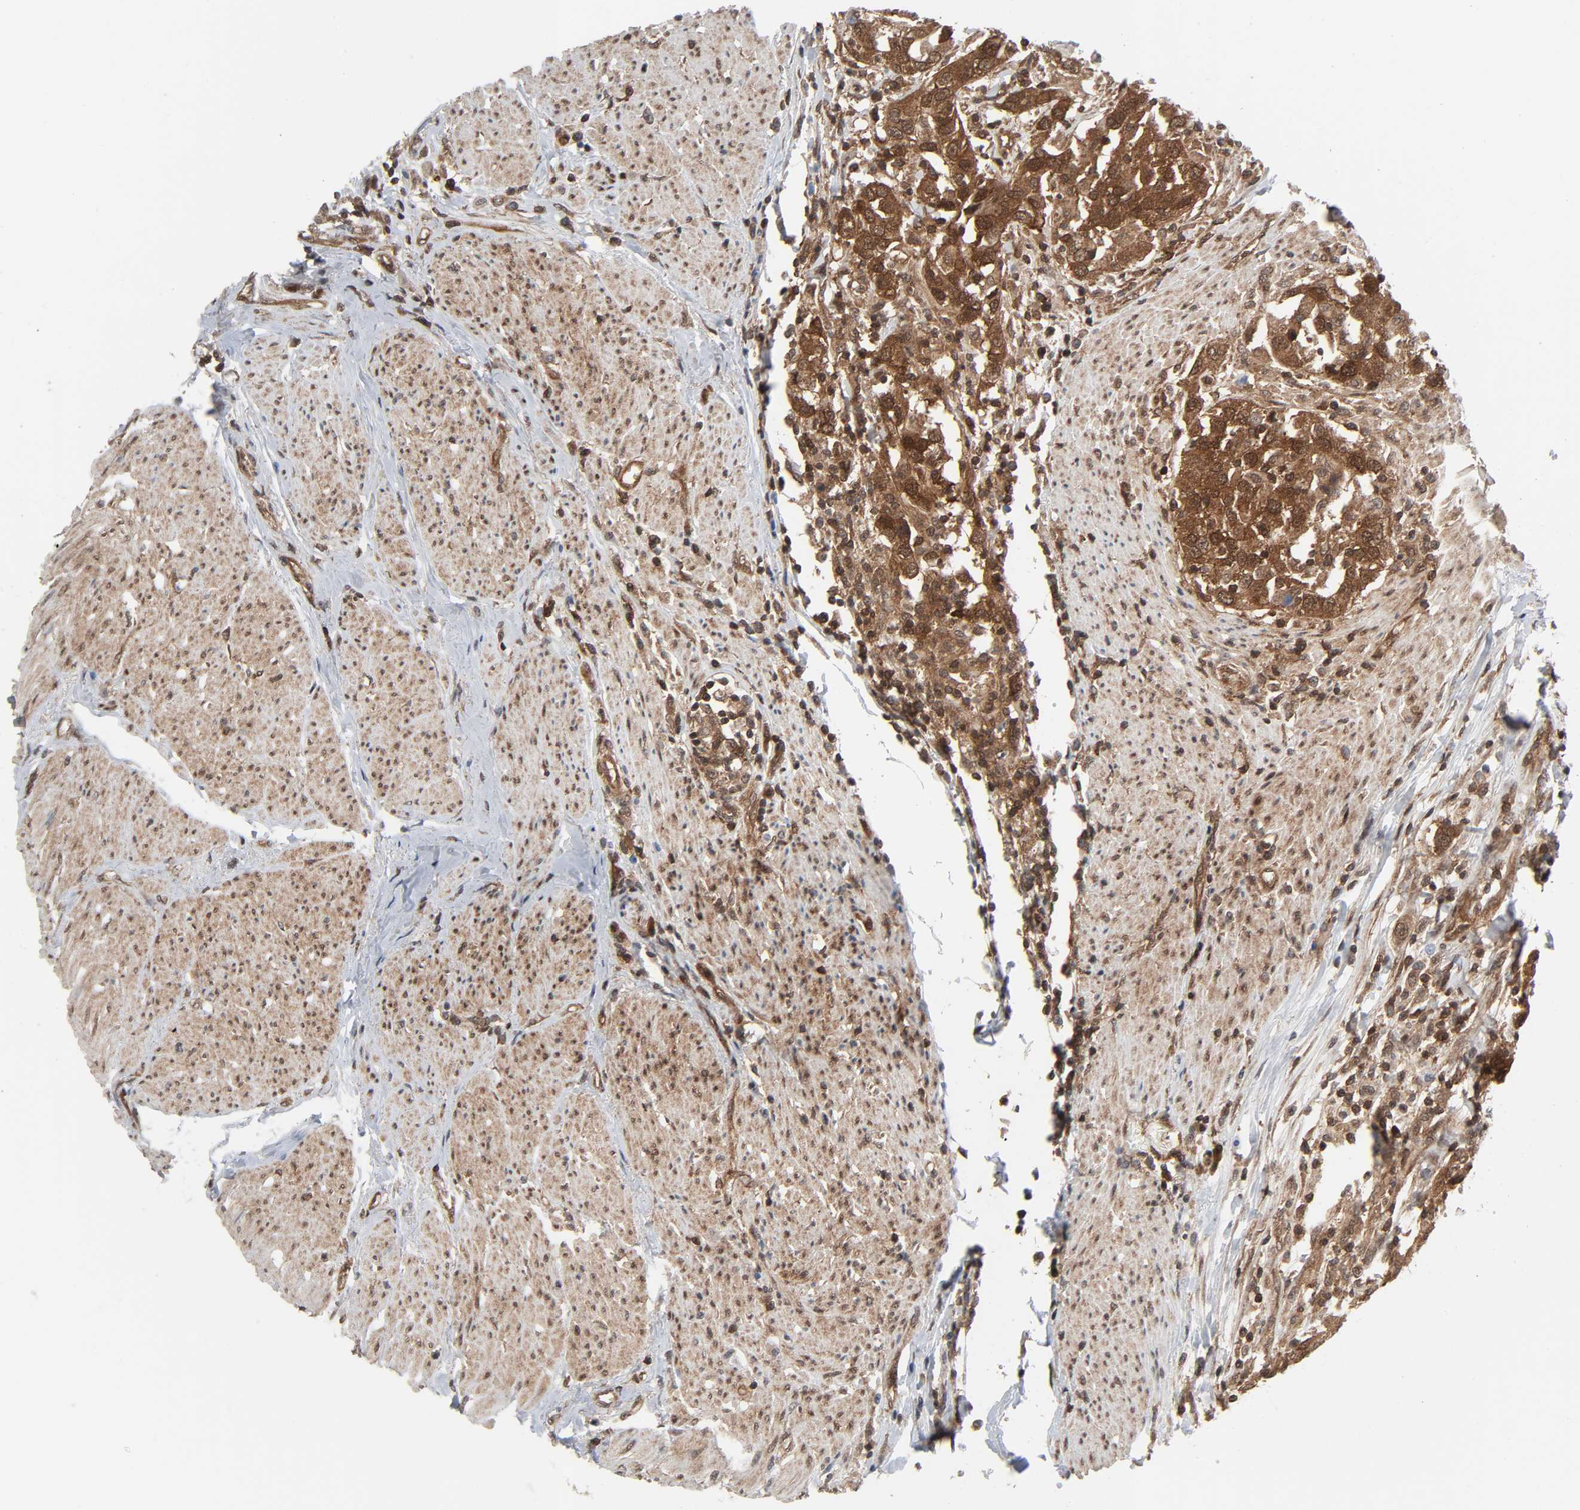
{"staining": {"intensity": "strong", "quantity": ">75%", "location": "cytoplasmic/membranous,nuclear"}, "tissue": "urothelial cancer", "cell_type": "Tumor cells", "image_type": "cancer", "snomed": [{"axis": "morphology", "description": "Urothelial carcinoma, High grade"}, {"axis": "topography", "description": "Urinary bladder"}], "caption": "Immunohistochemistry of urothelial carcinoma (high-grade) shows high levels of strong cytoplasmic/membranous and nuclear expression in about >75% of tumor cells.", "gene": "GSK3A", "patient": {"sex": "female", "age": 80}}